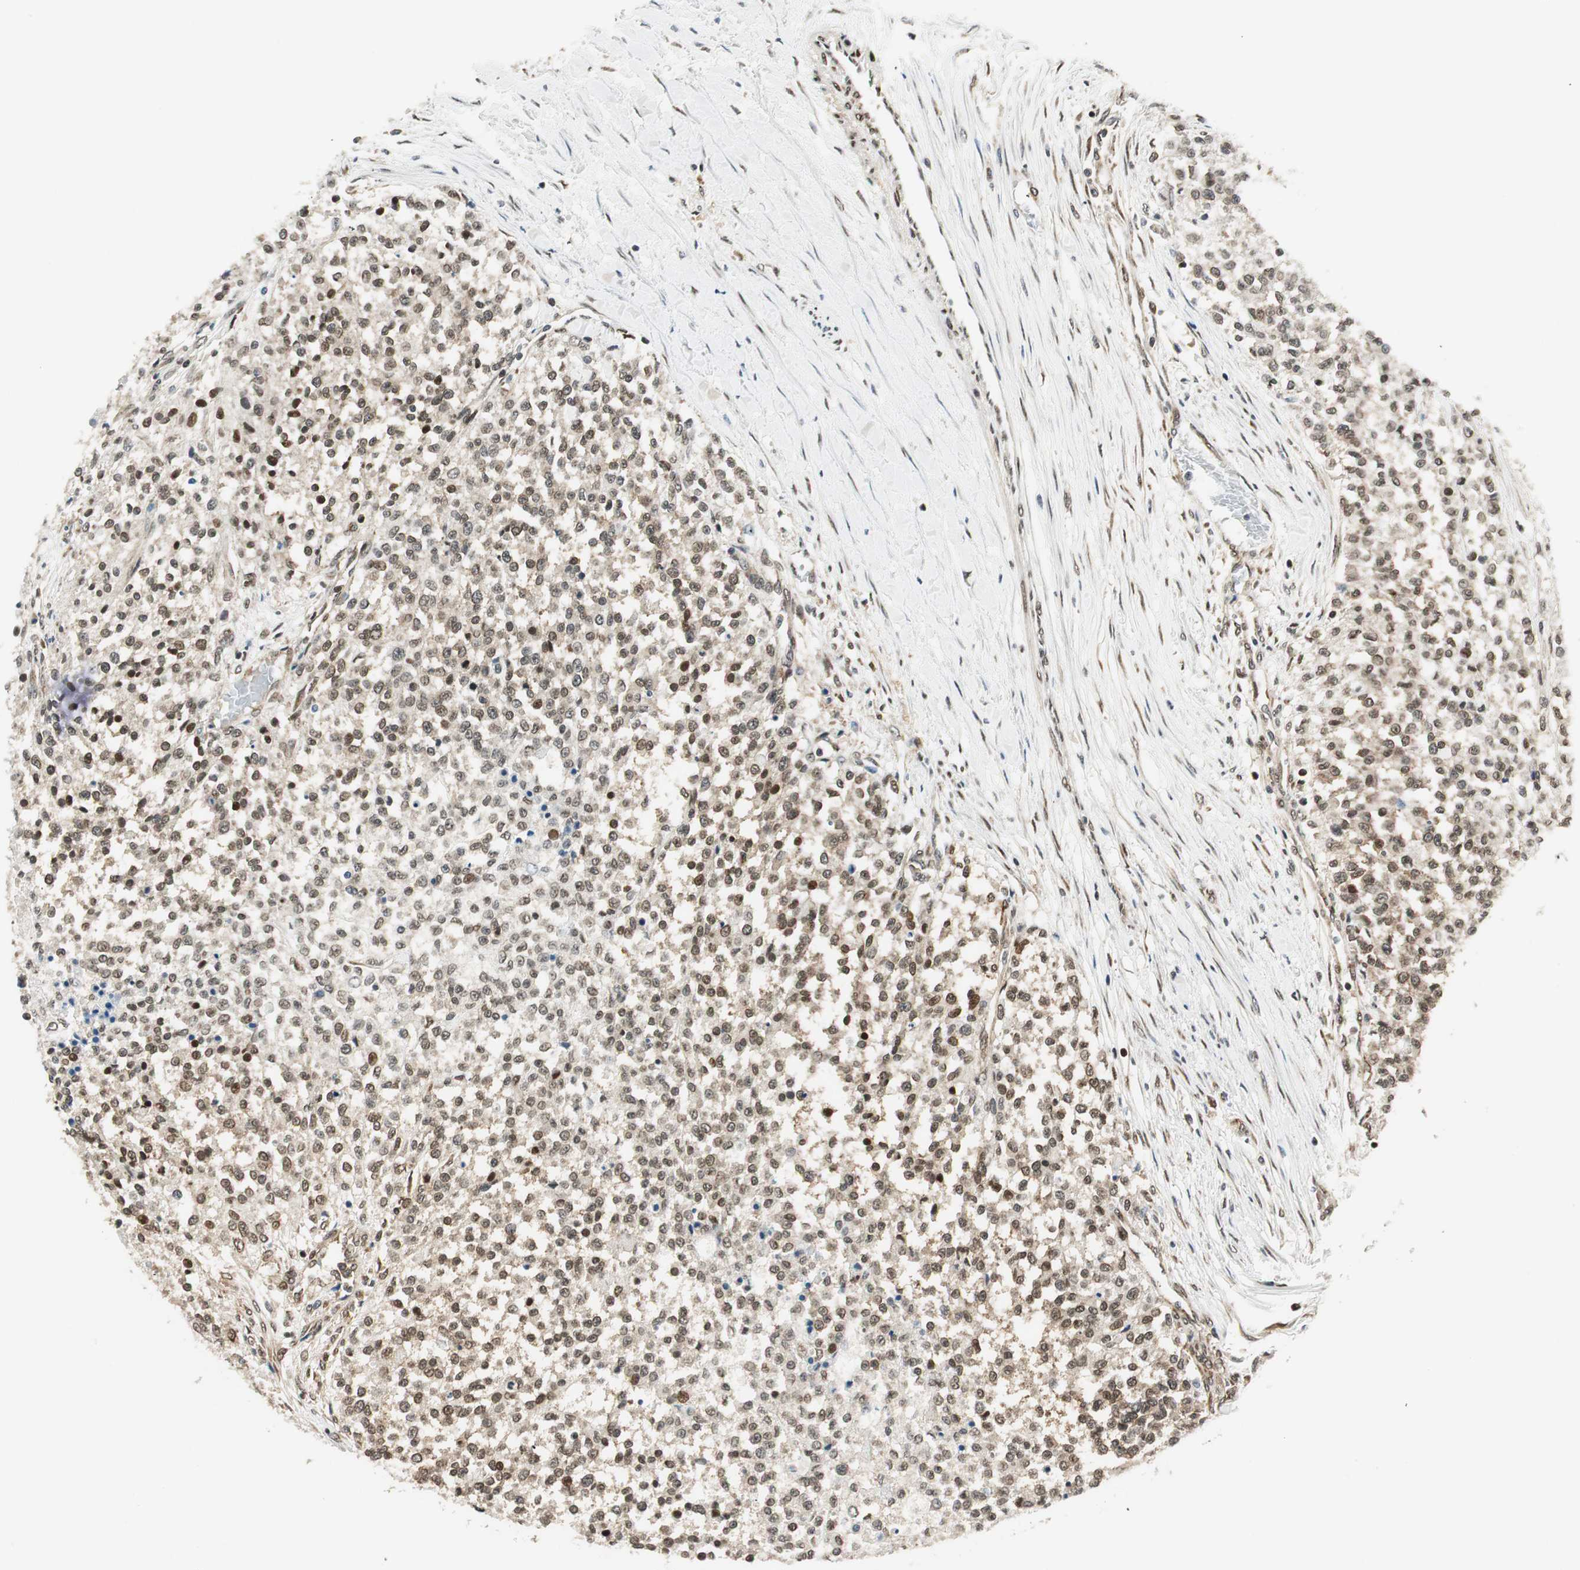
{"staining": {"intensity": "moderate", "quantity": ">75%", "location": "nuclear"}, "tissue": "testis cancer", "cell_type": "Tumor cells", "image_type": "cancer", "snomed": [{"axis": "morphology", "description": "Seminoma, NOS"}, {"axis": "topography", "description": "Testis"}], "caption": "A micrograph of human testis seminoma stained for a protein exhibits moderate nuclear brown staining in tumor cells.", "gene": "RING1", "patient": {"sex": "male", "age": 59}}